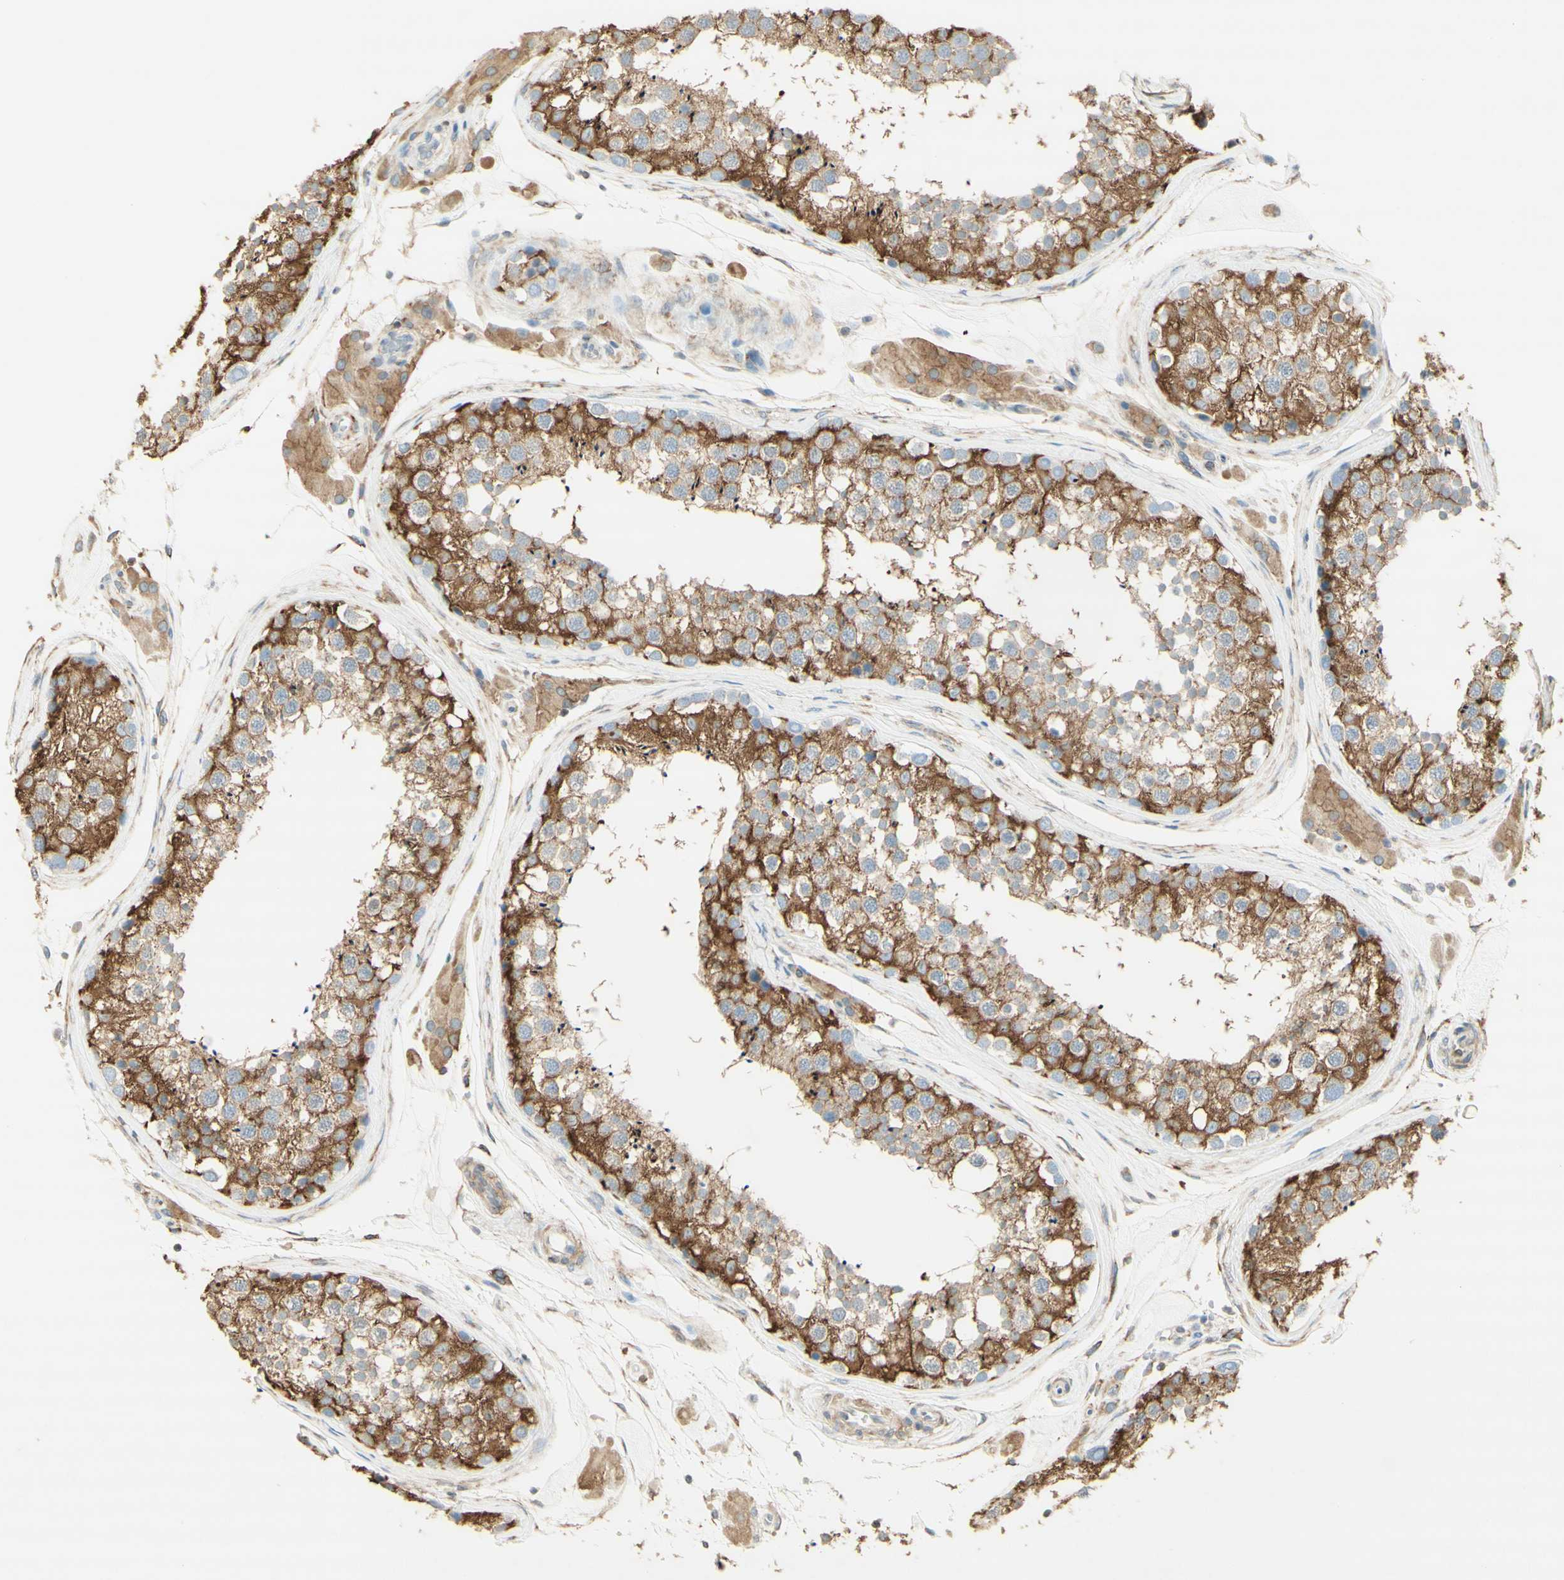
{"staining": {"intensity": "moderate", "quantity": ">75%", "location": "cytoplasmic/membranous"}, "tissue": "testis", "cell_type": "Cells in seminiferous ducts", "image_type": "normal", "snomed": [{"axis": "morphology", "description": "Normal tissue, NOS"}, {"axis": "topography", "description": "Testis"}], "caption": "This micrograph demonstrates IHC staining of normal testis, with medium moderate cytoplasmic/membranous expression in about >75% of cells in seminiferous ducts.", "gene": "MAP1B", "patient": {"sex": "male", "age": 46}}